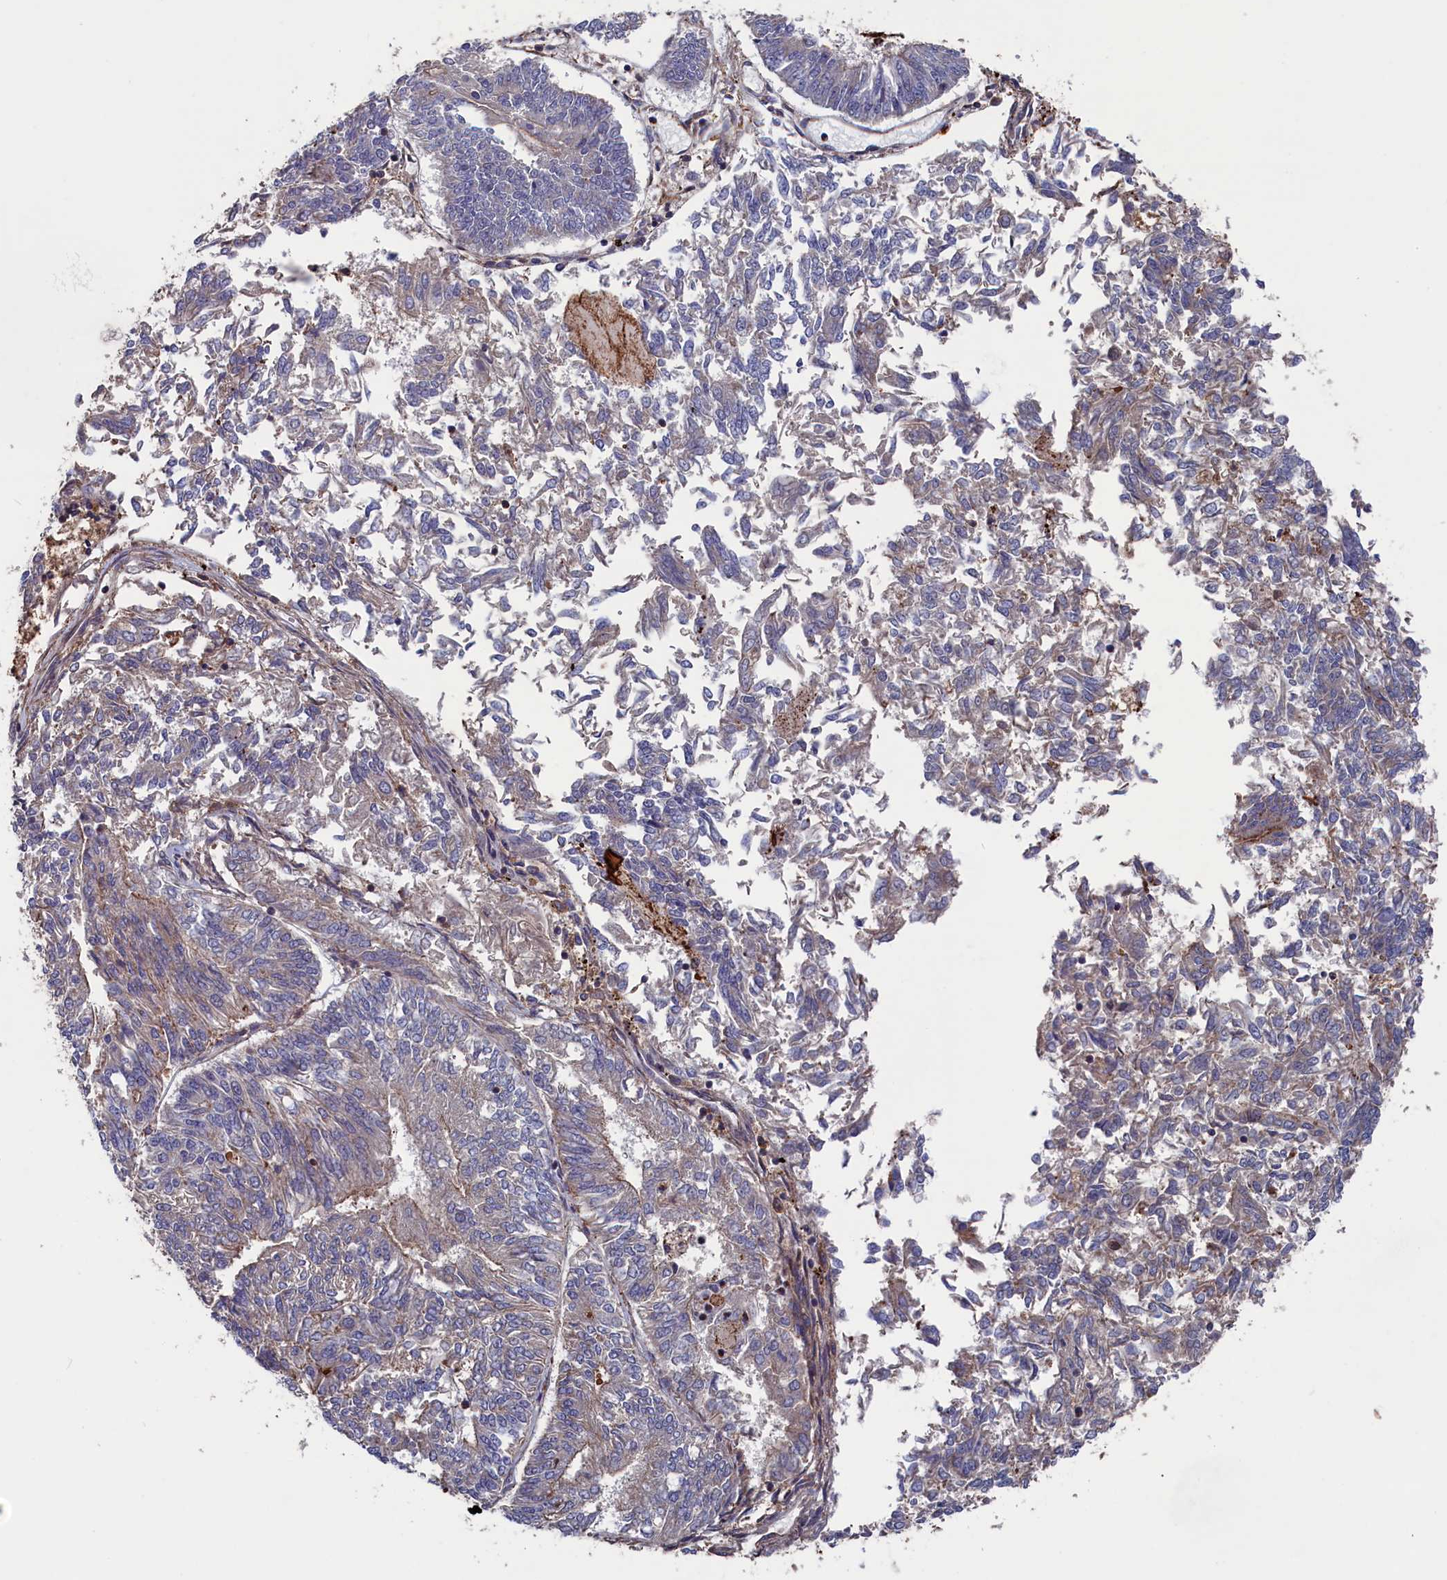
{"staining": {"intensity": "weak", "quantity": "<25%", "location": "cytoplasmic/membranous"}, "tissue": "endometrial cancer", "cell_type": "Tumor cells", "image_type": "cancer", "snomed": [{"axis": "morphology", "description": "Adenocarcinoma, NOS"}, {"axis": "topography", "description": "Endometrium"}], "caption": "Tumor cells are negative for protein expression in human endometrial adenocarcinoma.", "gene": "SPATA13", "patient": {"sex": "female", "age": 58}}